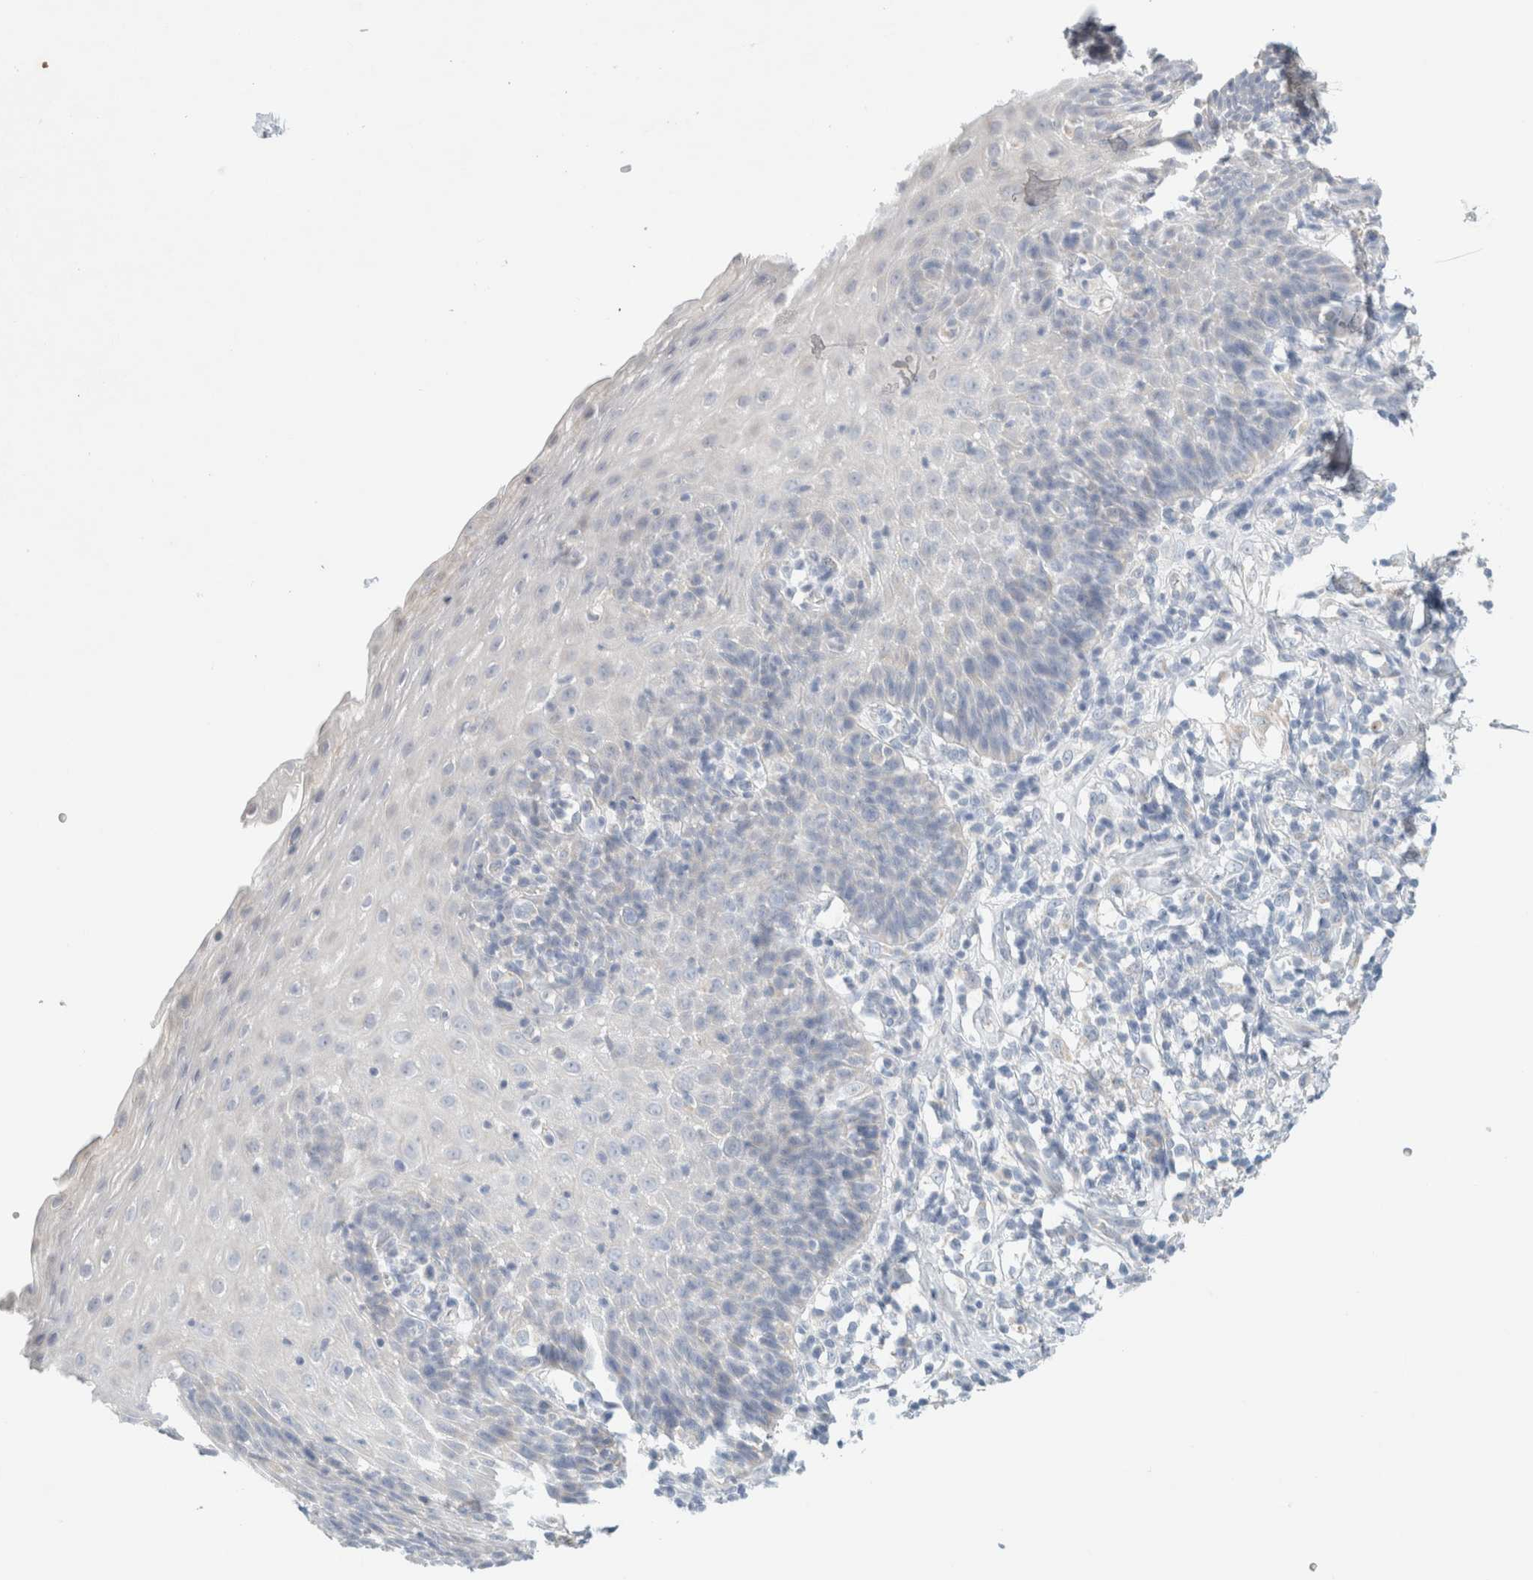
{"staining": {"intensity": "negative", "quantity": "none", "location": "none"}, "tissue": "esophagus", "cell_type": "Squamous epithelial cells", "image_type": "normal", "snomed": [{"axis": "morphology", "description": "Normal tissue, NOS"}, {"axis": "topography", "description": "Esophagus"}], "caption": "IHC of benign human esophagus reveals no expression in squamous epithelial cells.", "gene": "HEXD", "patient": {"sex": "female", "age": 61}}